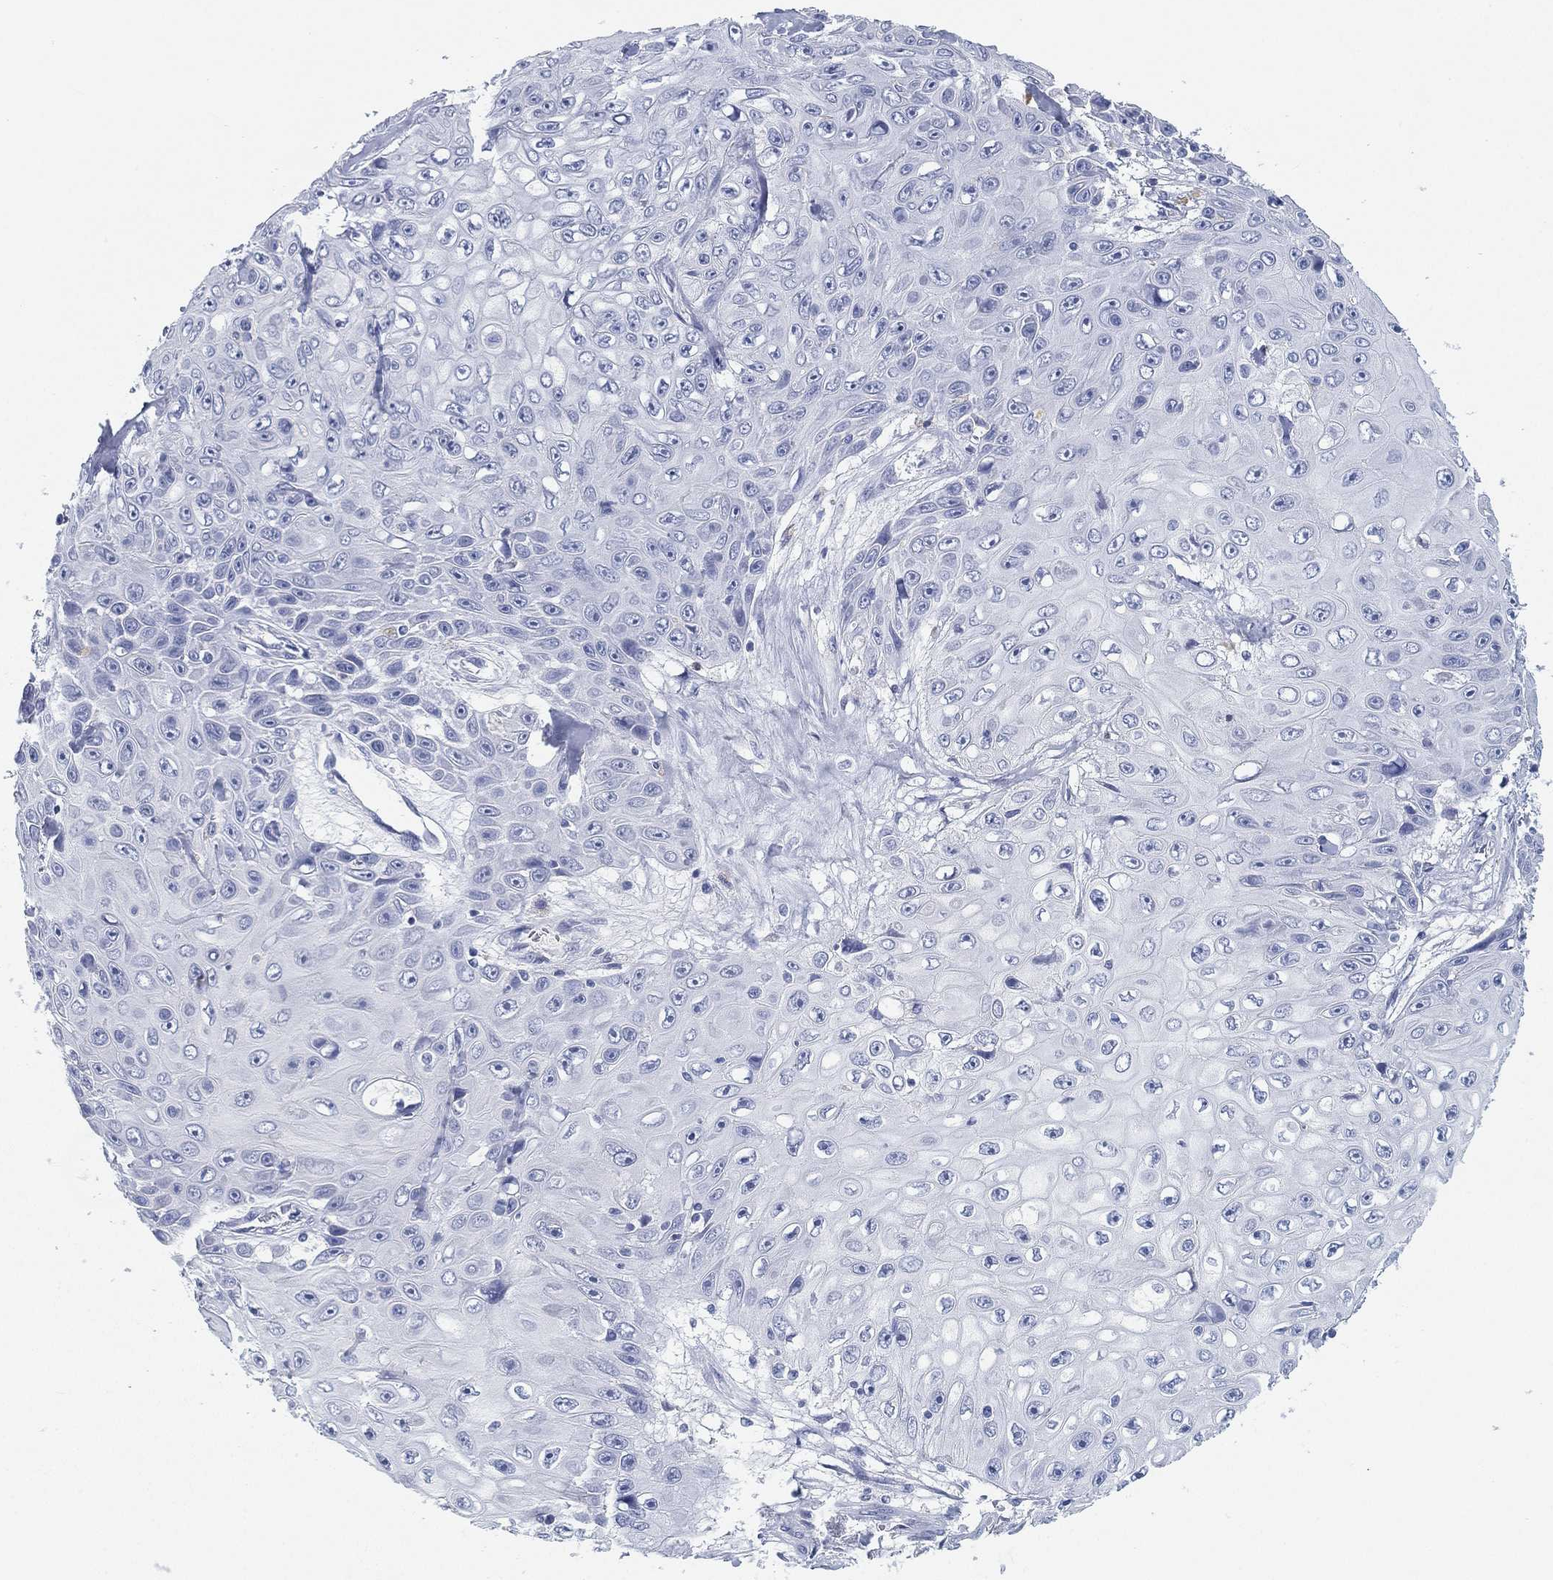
{"staining": {"intensity": "negative", "quantity": "none", "location": "none"}, "tissue": "skin cancer", "cell_type": "Tumor cells", "image_type": "cancer", "snomed": [{"axis": "morphology", "description": "Squamous cell carcinoma, NOS"}, {"axis": "topography", "description": "Skin"}], "caption": "This is a micrograph of IHC staining of skin squamous cell carcinoma, which shows no positivity in tumor cells.", "gene": "GPR61", "patient": {"sex": "male", "age": 82}}